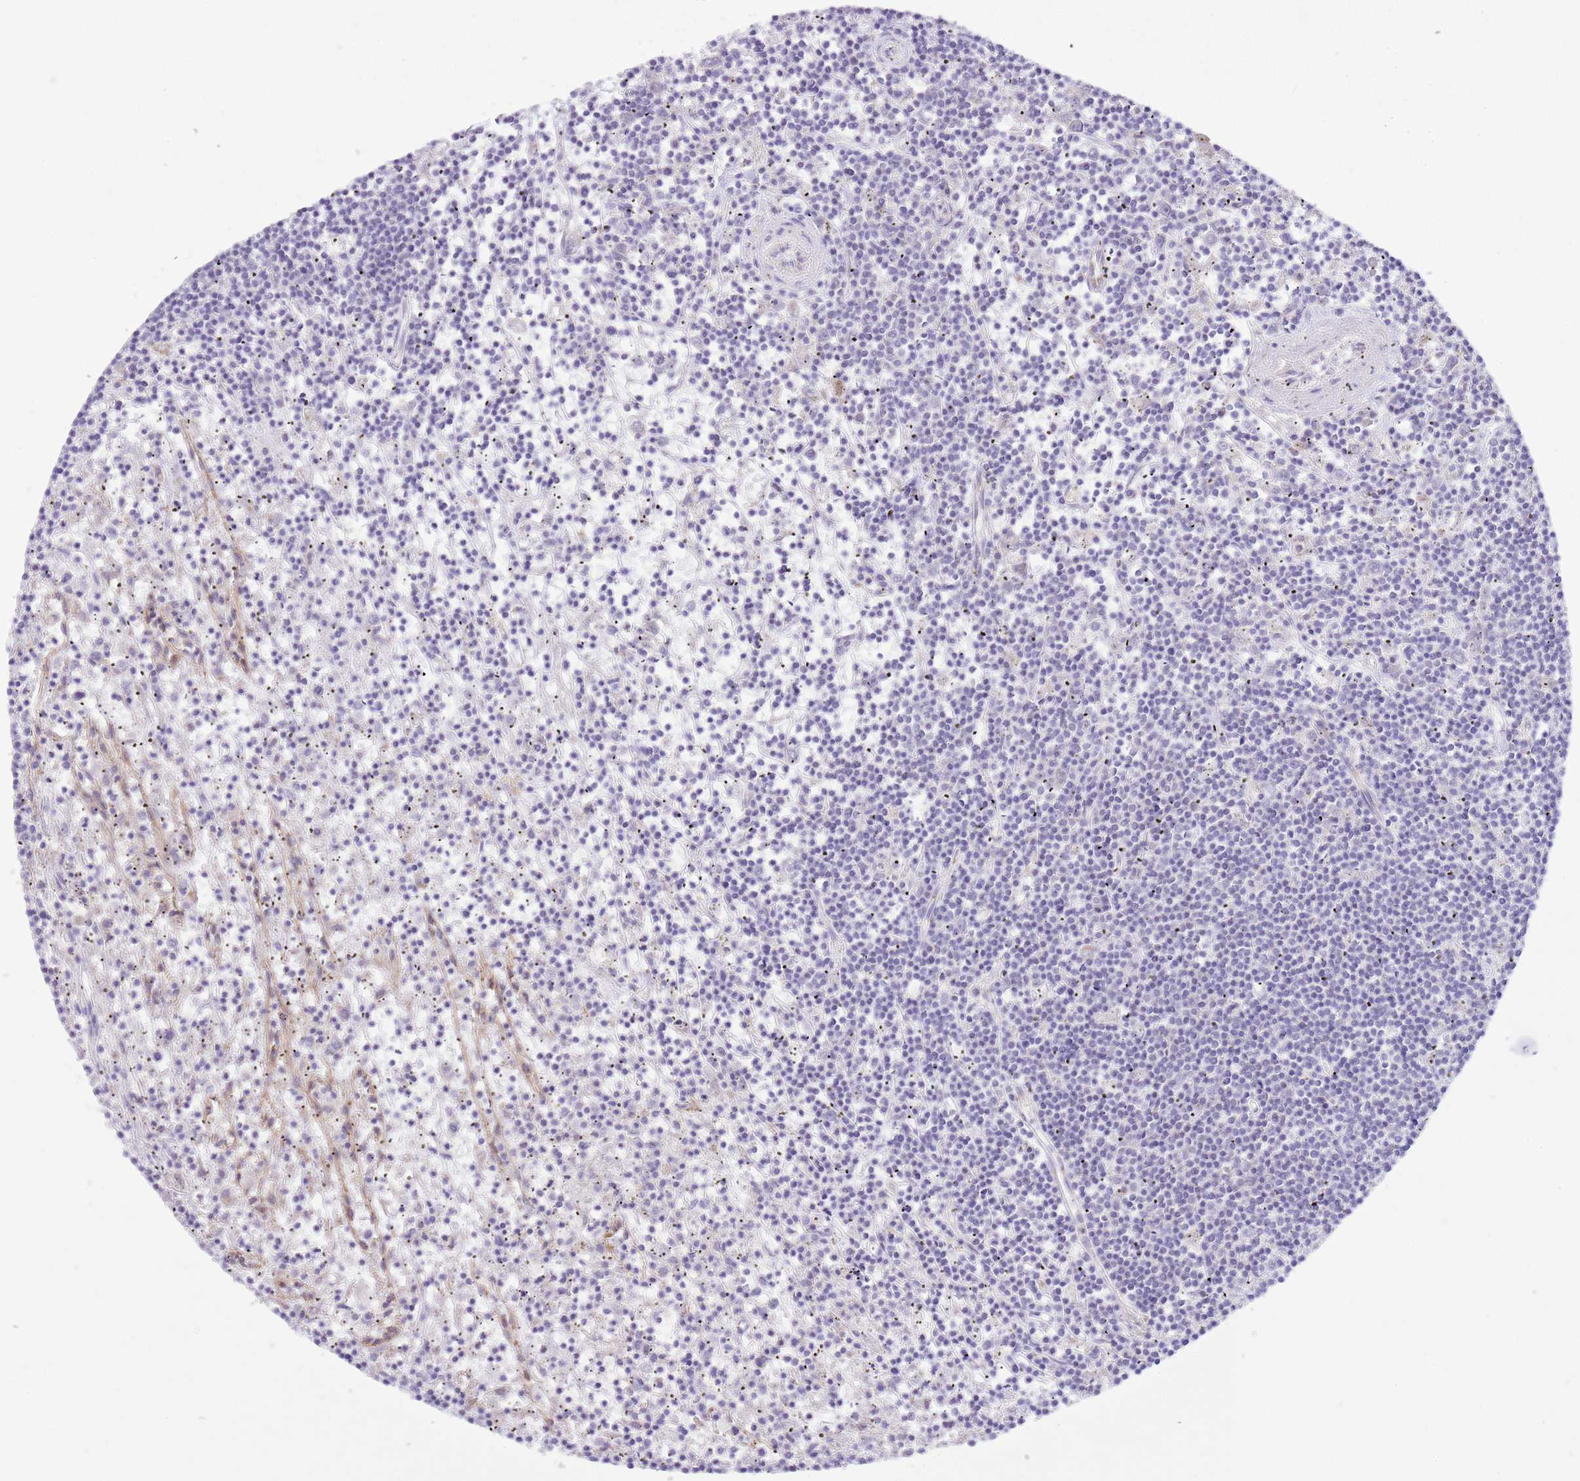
{"staining": {"intensity": "negative", "quantity": "none", "location": "none"}, "tissue": "lymphoma", "cell_type": "Tumor cells", "image_type": "cancer", "snomed": [{"axis": "morphology", "description": "Malignant lymphoma, non-Hodgkin's type, Low grade"}, {"axis": "topography", "description": "Spleen"}], "caption": "Human lymphoma stained for a protein using immunohistochemistry exhibits no positivity in tumor cells.", "gene": "OAZ2", "patient": {"sex": "male", "age": 76}}